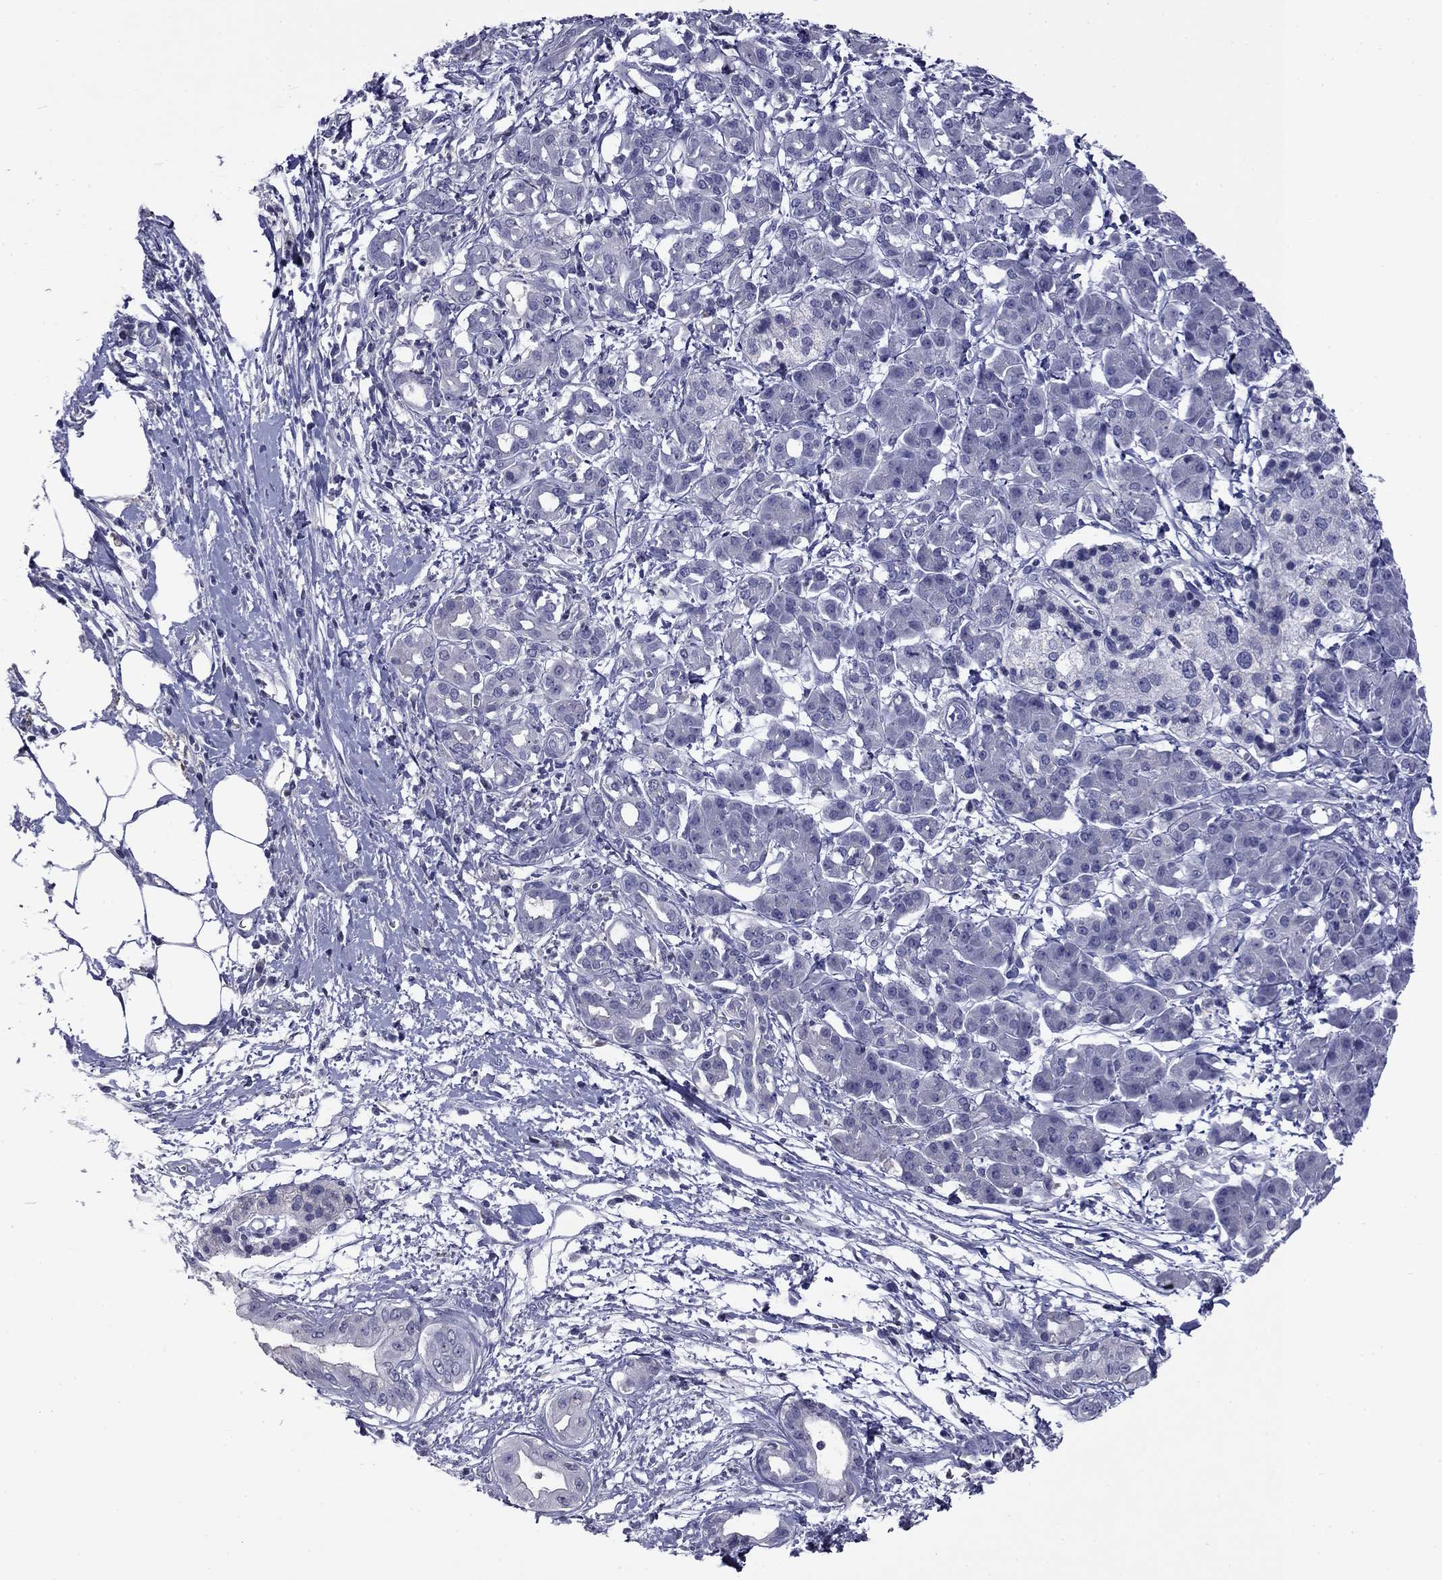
{"staining": {"intensity": "negative", "quantity": "none", "location": "none"}, "tissue": "pancreatic cancer", "cell_type": "Tumor cells", "image_type": "cancer", "snomed": [{"axis": "morphology", "description": "Adenocarcinoma, NOS"}, {"axis": "topography", "description": "Pancreas"}], "caption": "Micrograph shows no significant protein positivity in tumor cells of pancreatic adenocarcinoma.", "gene": "CFAP119", "patient": {"sex": "male", "age": 72}}